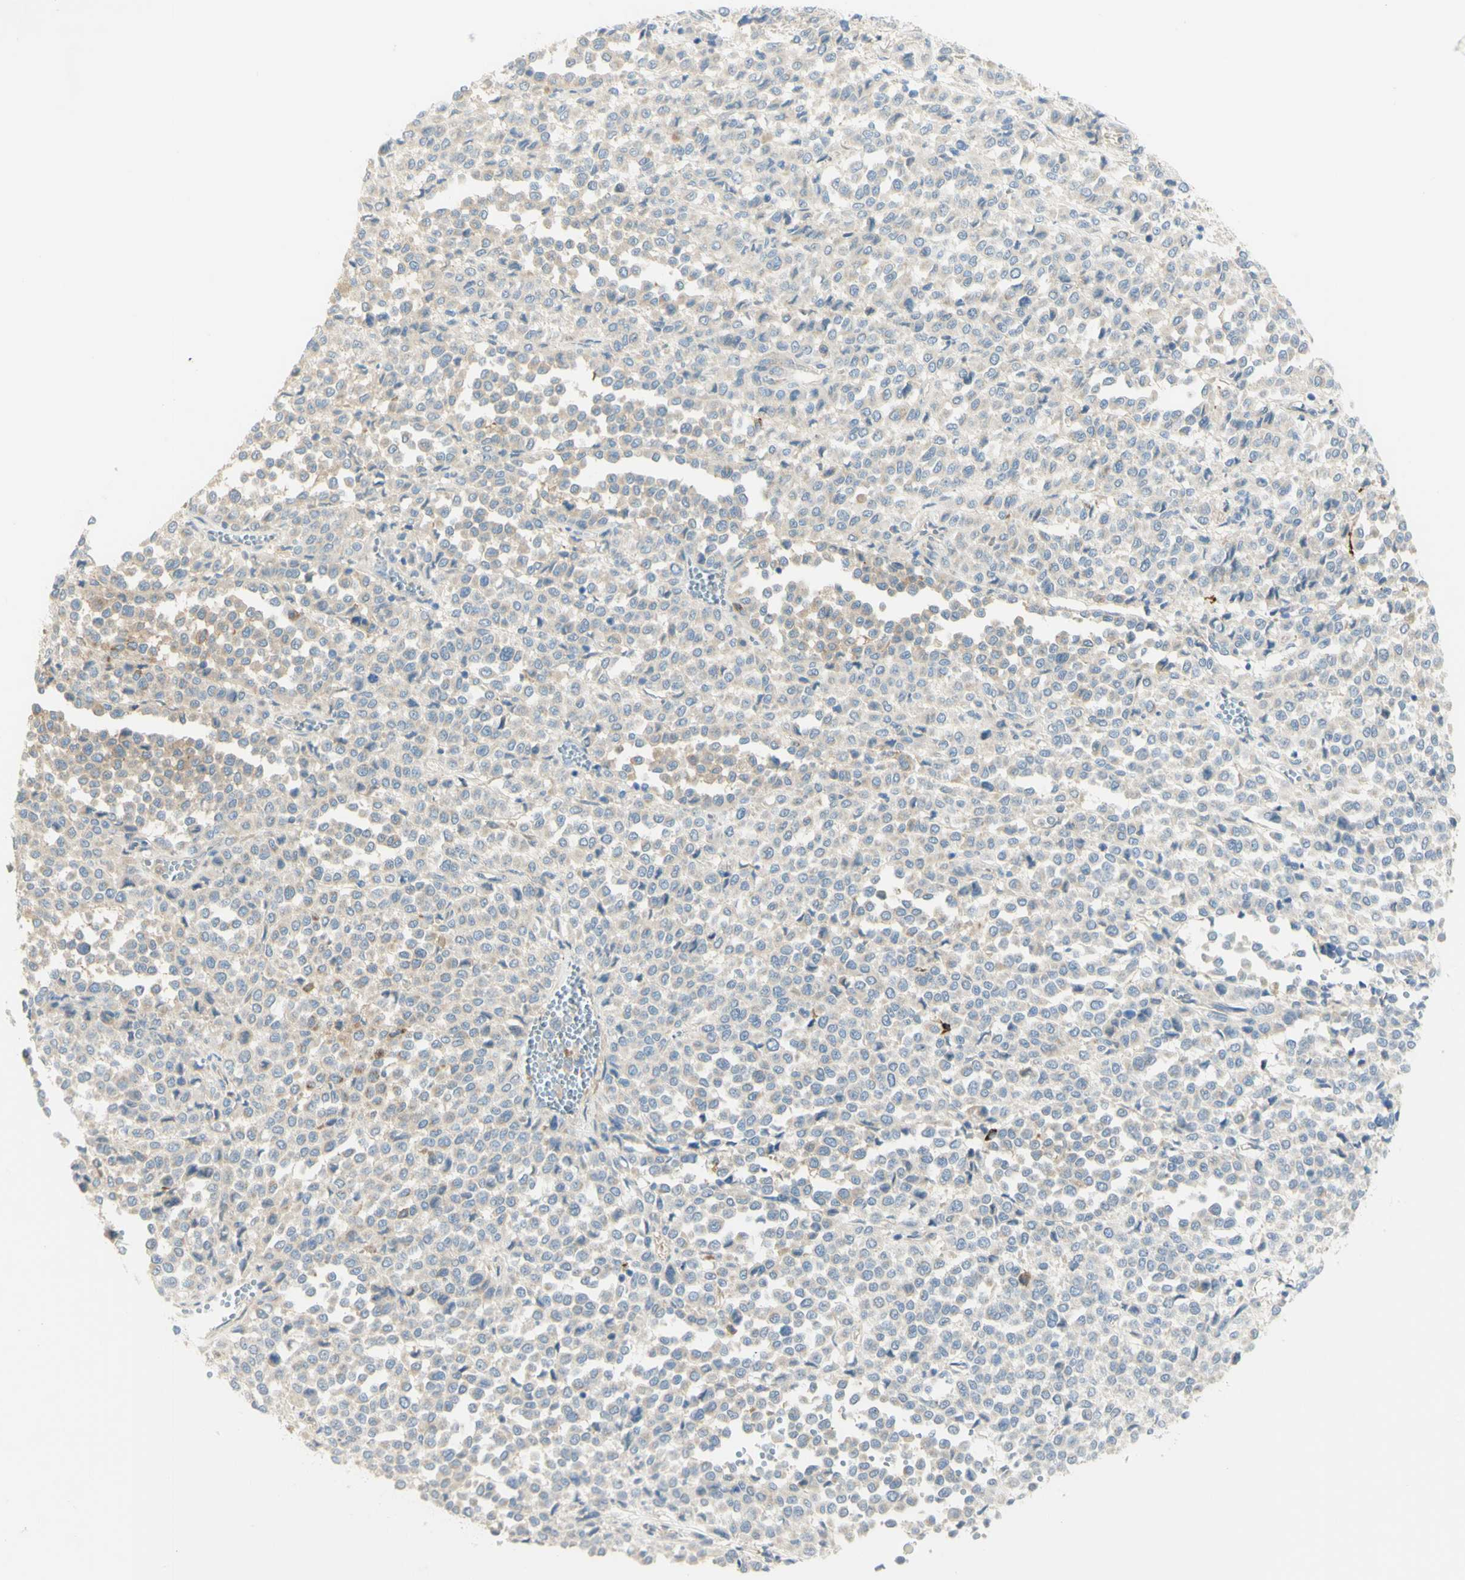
{"staining": {"intensity": "weak", "quantity": "25%-75%", "location": "cytoplasmic/membranous"}, "tissue": "melanoma", "cell_type": "Tumor cells", "image_type": "cancer", "snomed": [{"axis": "morphology", "description": "Malignant melanoma, Metastatic site"}, {"axis": "topography", "description": "Pancreas"}], "caption": "The histopathology image reveals staining of melanoma, revealing weak cytoplasmic/membranous protein positivity (brown color) within tumor cells.", "gene": "GCNT3", "patient": {"sex": "female", "age": 30}}